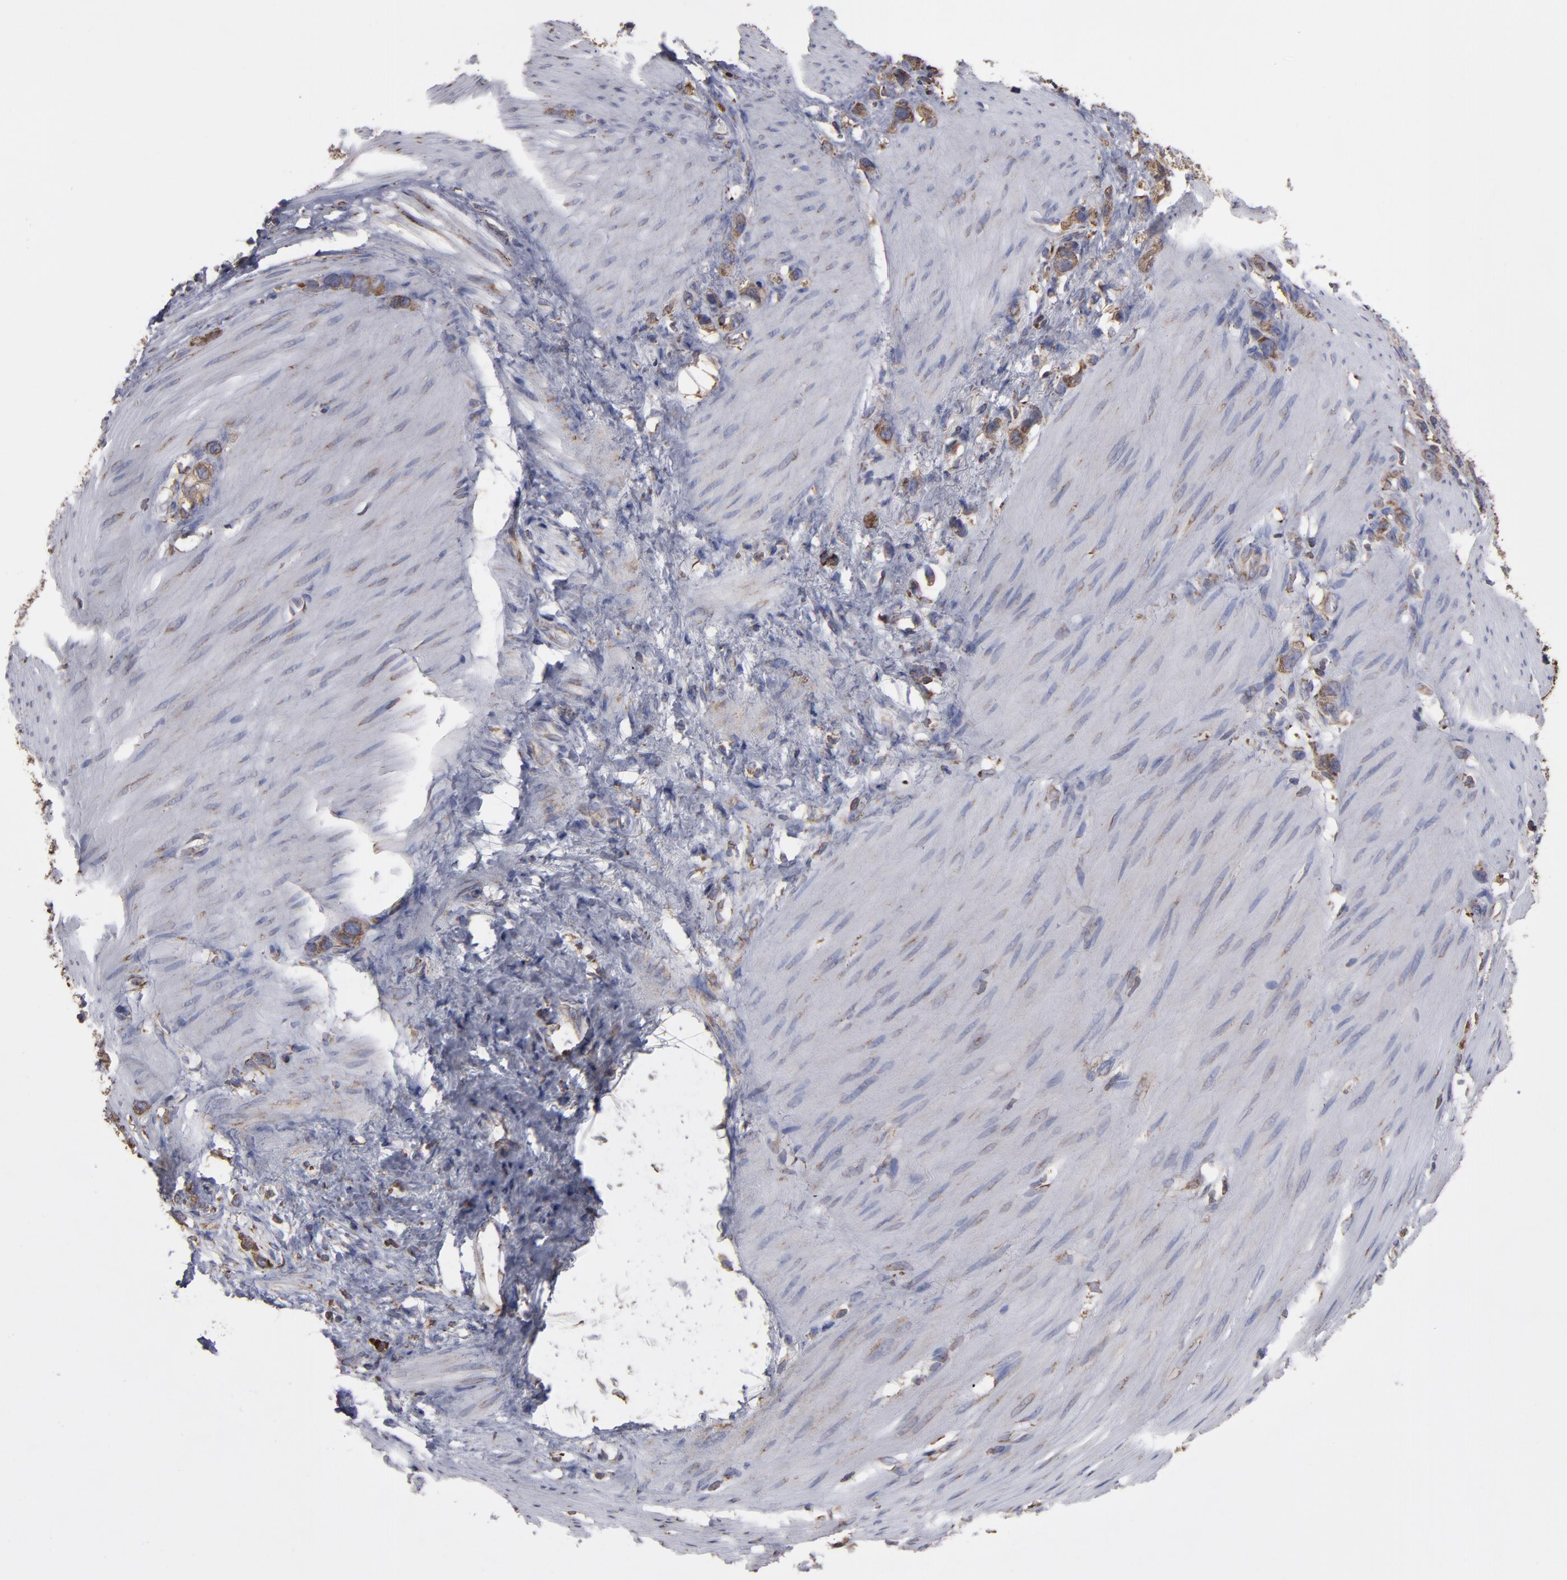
{"staining": {"intensity": "moderate", "quantity": ">75%", "location": "cytoplasmic/membranous"}, "tissue": "stomach cancer", "cell_type": "Tumor cells", "image_type": "cancer", "snomed": [{"axis": "morphology", "description": "Normal tissue, NOS"}, {"axis": "morphology", "description": "Adenocarcinoma, NOS"}, {"axis": "morphology", "description": "Adenocarcinoma, High grade"}, {"axis": "topography", "description": "Stomach, upper"}, {"axis": "topography", "description": "Stomach"}], "caption": "The immunohistochemical stain labels moderate cytoplasmic/membranous positivity in tumor cells of stomach cancer (adenocarcinoma) tissue. (brown staining indicates protein expression, while blue staining denotes nuclei).", "gene": "SND1", "patient": {"sex": "female", "age": 65}}